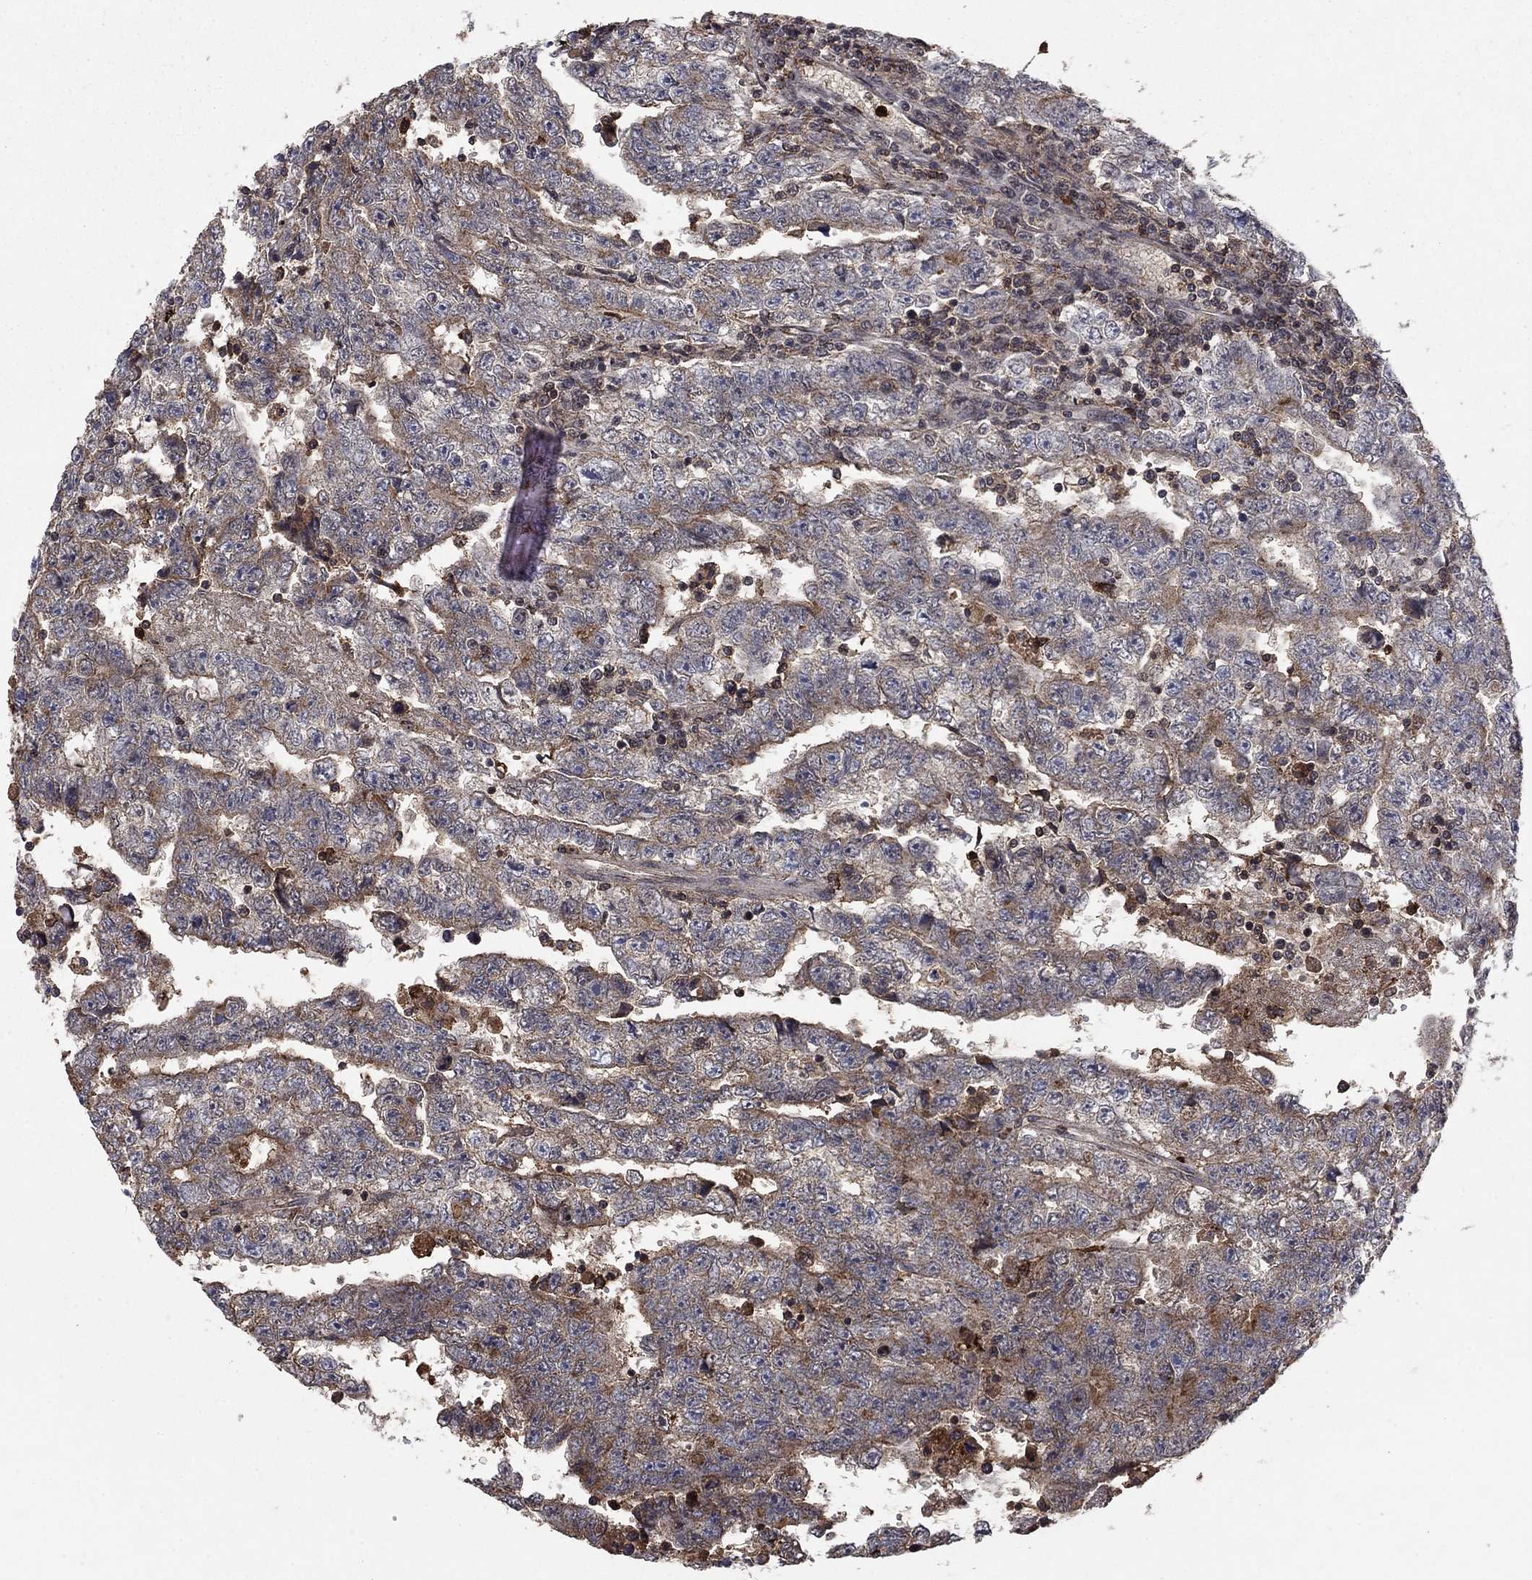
{"staining": {"intensity": "strong", "quantity": "<25%", "location": "cytoplasmic/membranous"}, "tissue": "testis cancer", "cell_type": "Tumor cells", "image_type": "cancer", "snomed": [{"axis": "morphology", "description": "Carcinoma, Embryonal, NOS"}, {"axis": "topography", "description": "Testis"}], "caption": "This image reveals IHC staining of human testis cancer (embryonal carcinoma), with medium strong cytoplasmic/membranous staining in about <25% of tumor cells.", "gene": "CD24", "patient": {"sex": "male", "age": 25}}